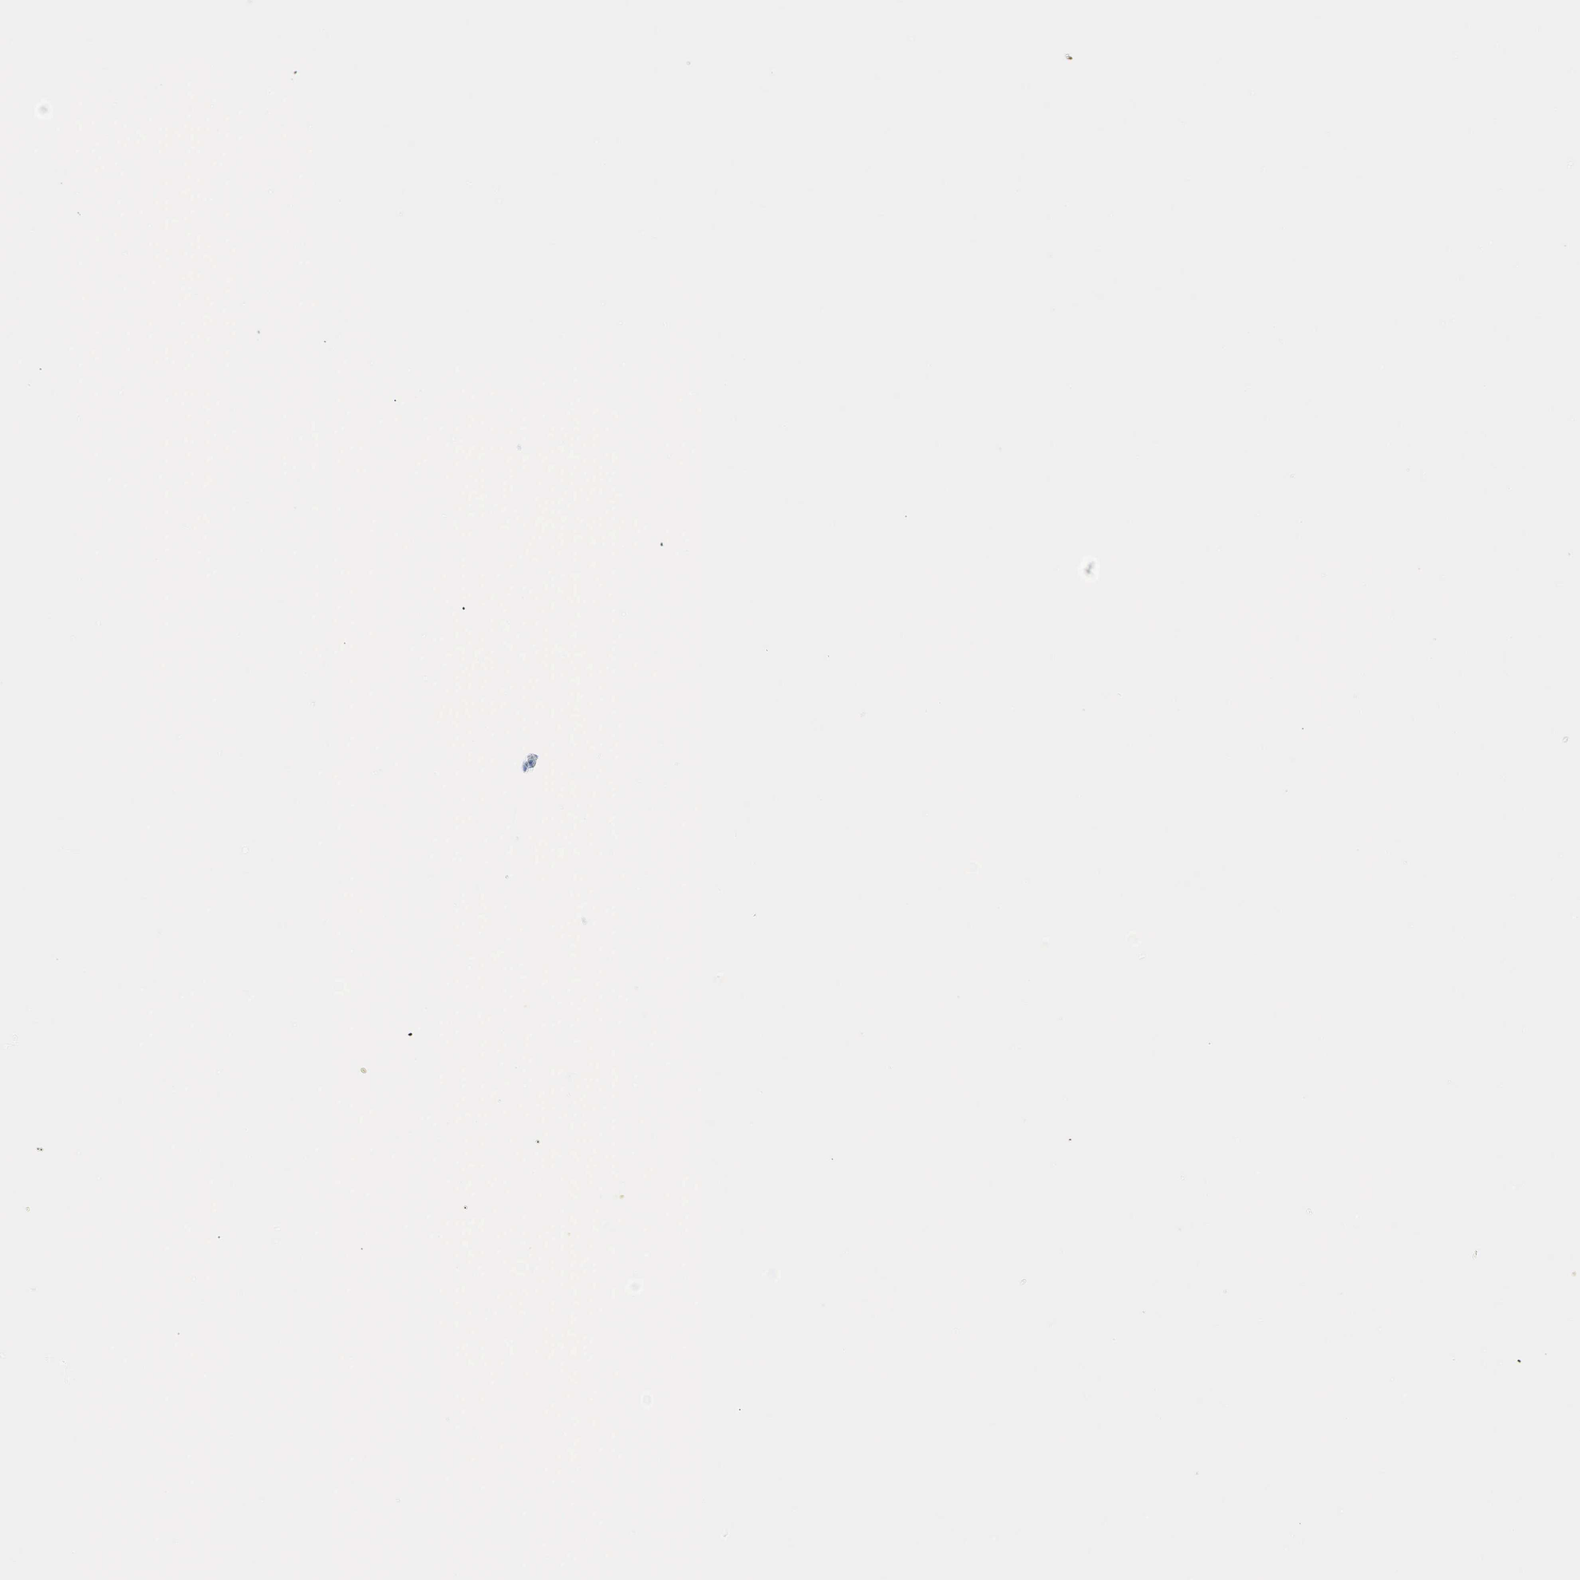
{"staining": {"intensity": "negative", "quantity": "none", "location": "none"}, "tissue": "melanoma", "cell_type": "Tumor cells", "image_type": "cancer", "snomed": [{"axis": "morphology", "description": "Malignant melanoma, NOS"}, {"axis": "topography", "description": "Skin"}], "caption": "The immunohistochemistry photomicrograph has no significant staining in tumor cells of melanoma tissue.", "gene": "ACTA1", "patient": {"sex": "male", "age": 70}}